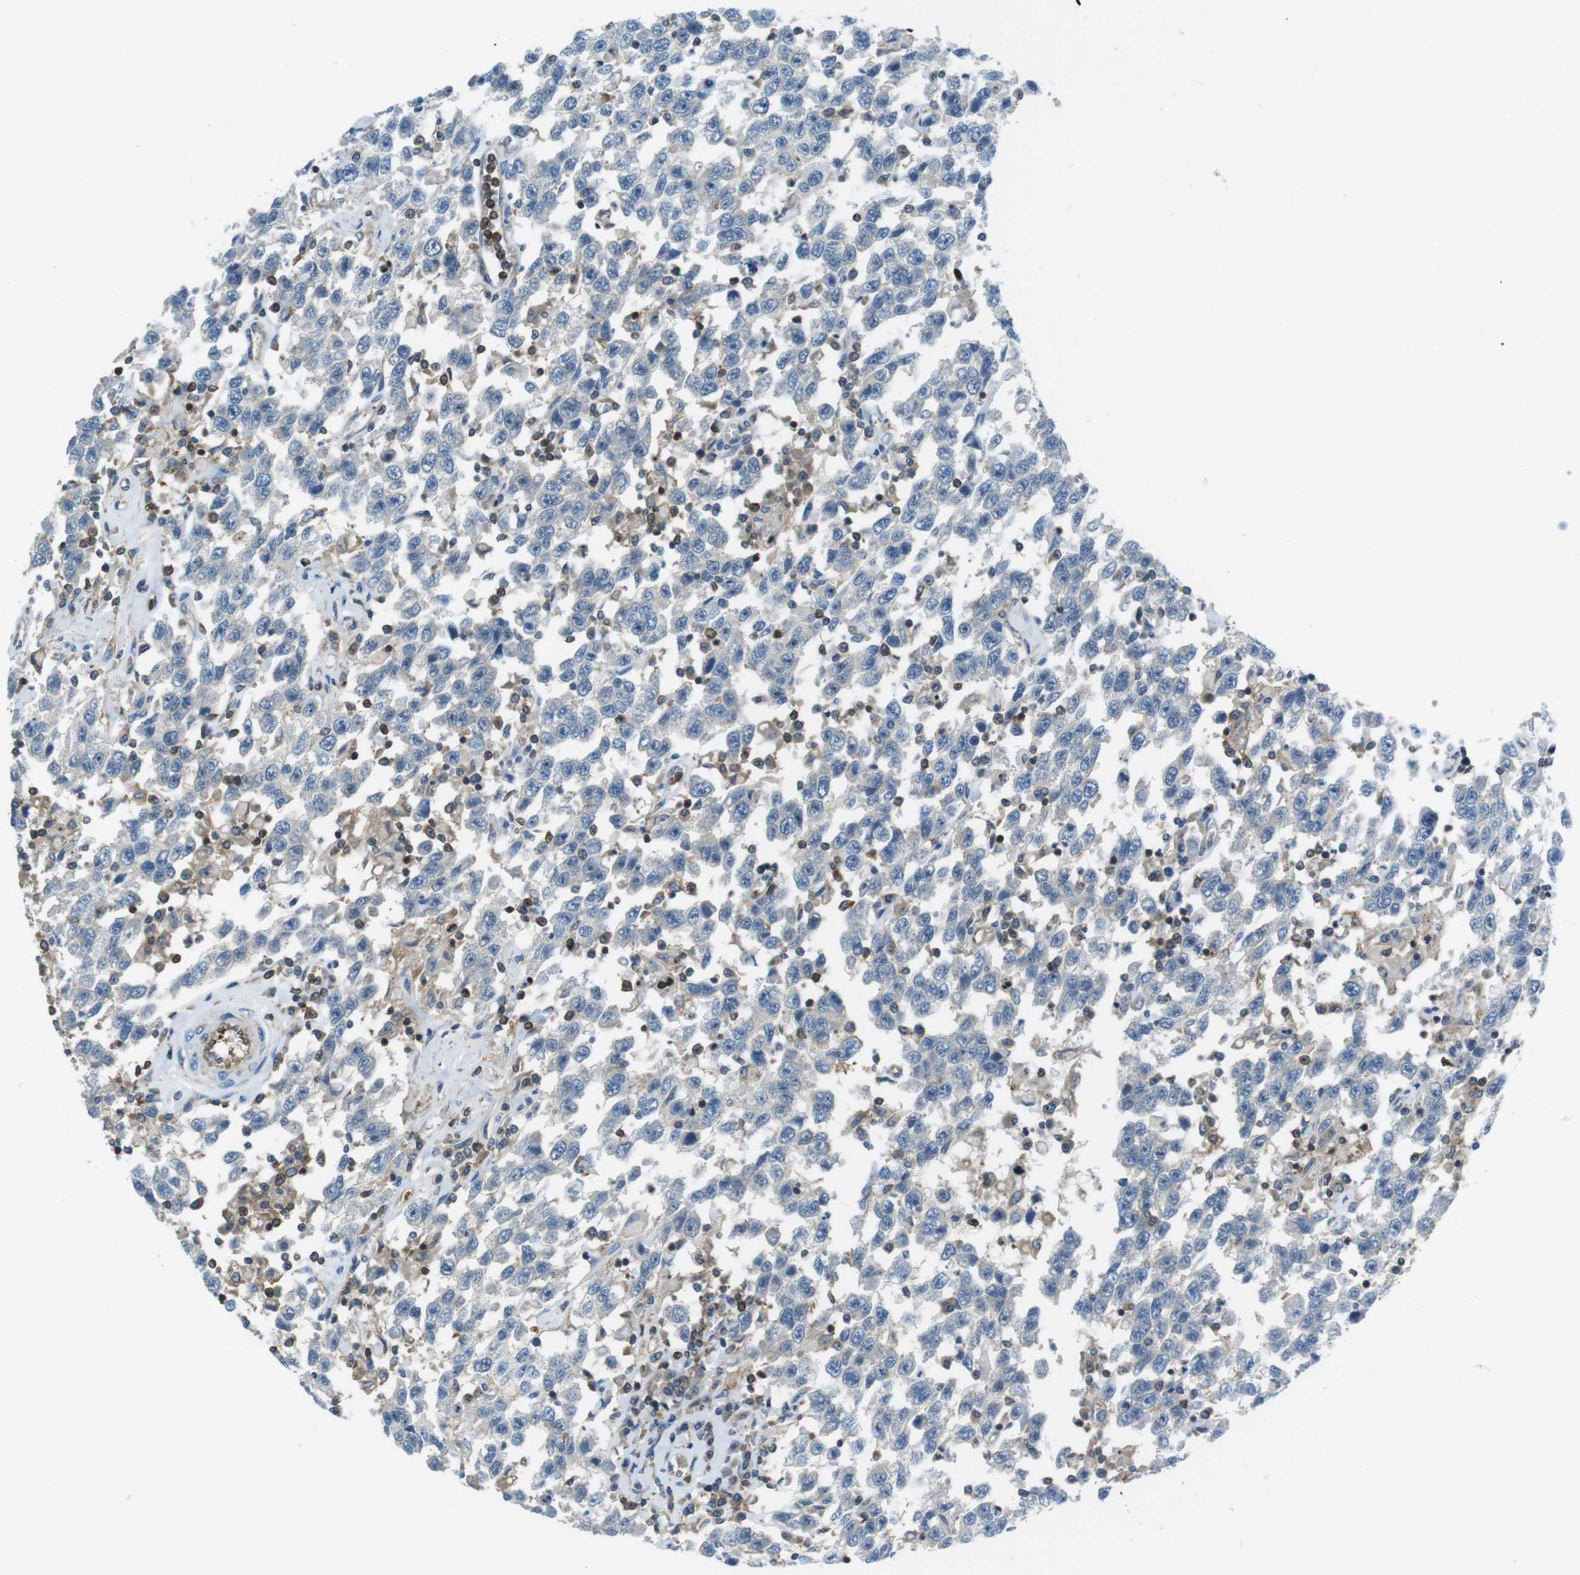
{"staining": {"intensity": "weak", "quantity": "<25%", "location": "cytoplasmic/membranous"}, "tissue": "testis cancer", "cell_type": "Tumor cells", "image_type": "cancer", "snomed": [{"axis": "morphology", "description": "Seminoma, NOS"}, {"axis": "topography", "description": "Testis"}], "caption": "A high-resolution image shows IHC staining of testis cancer, which displays no significant positivity in tumor cells.", "gene": "TES", "patient": {"sex": "male", "age": 41}}